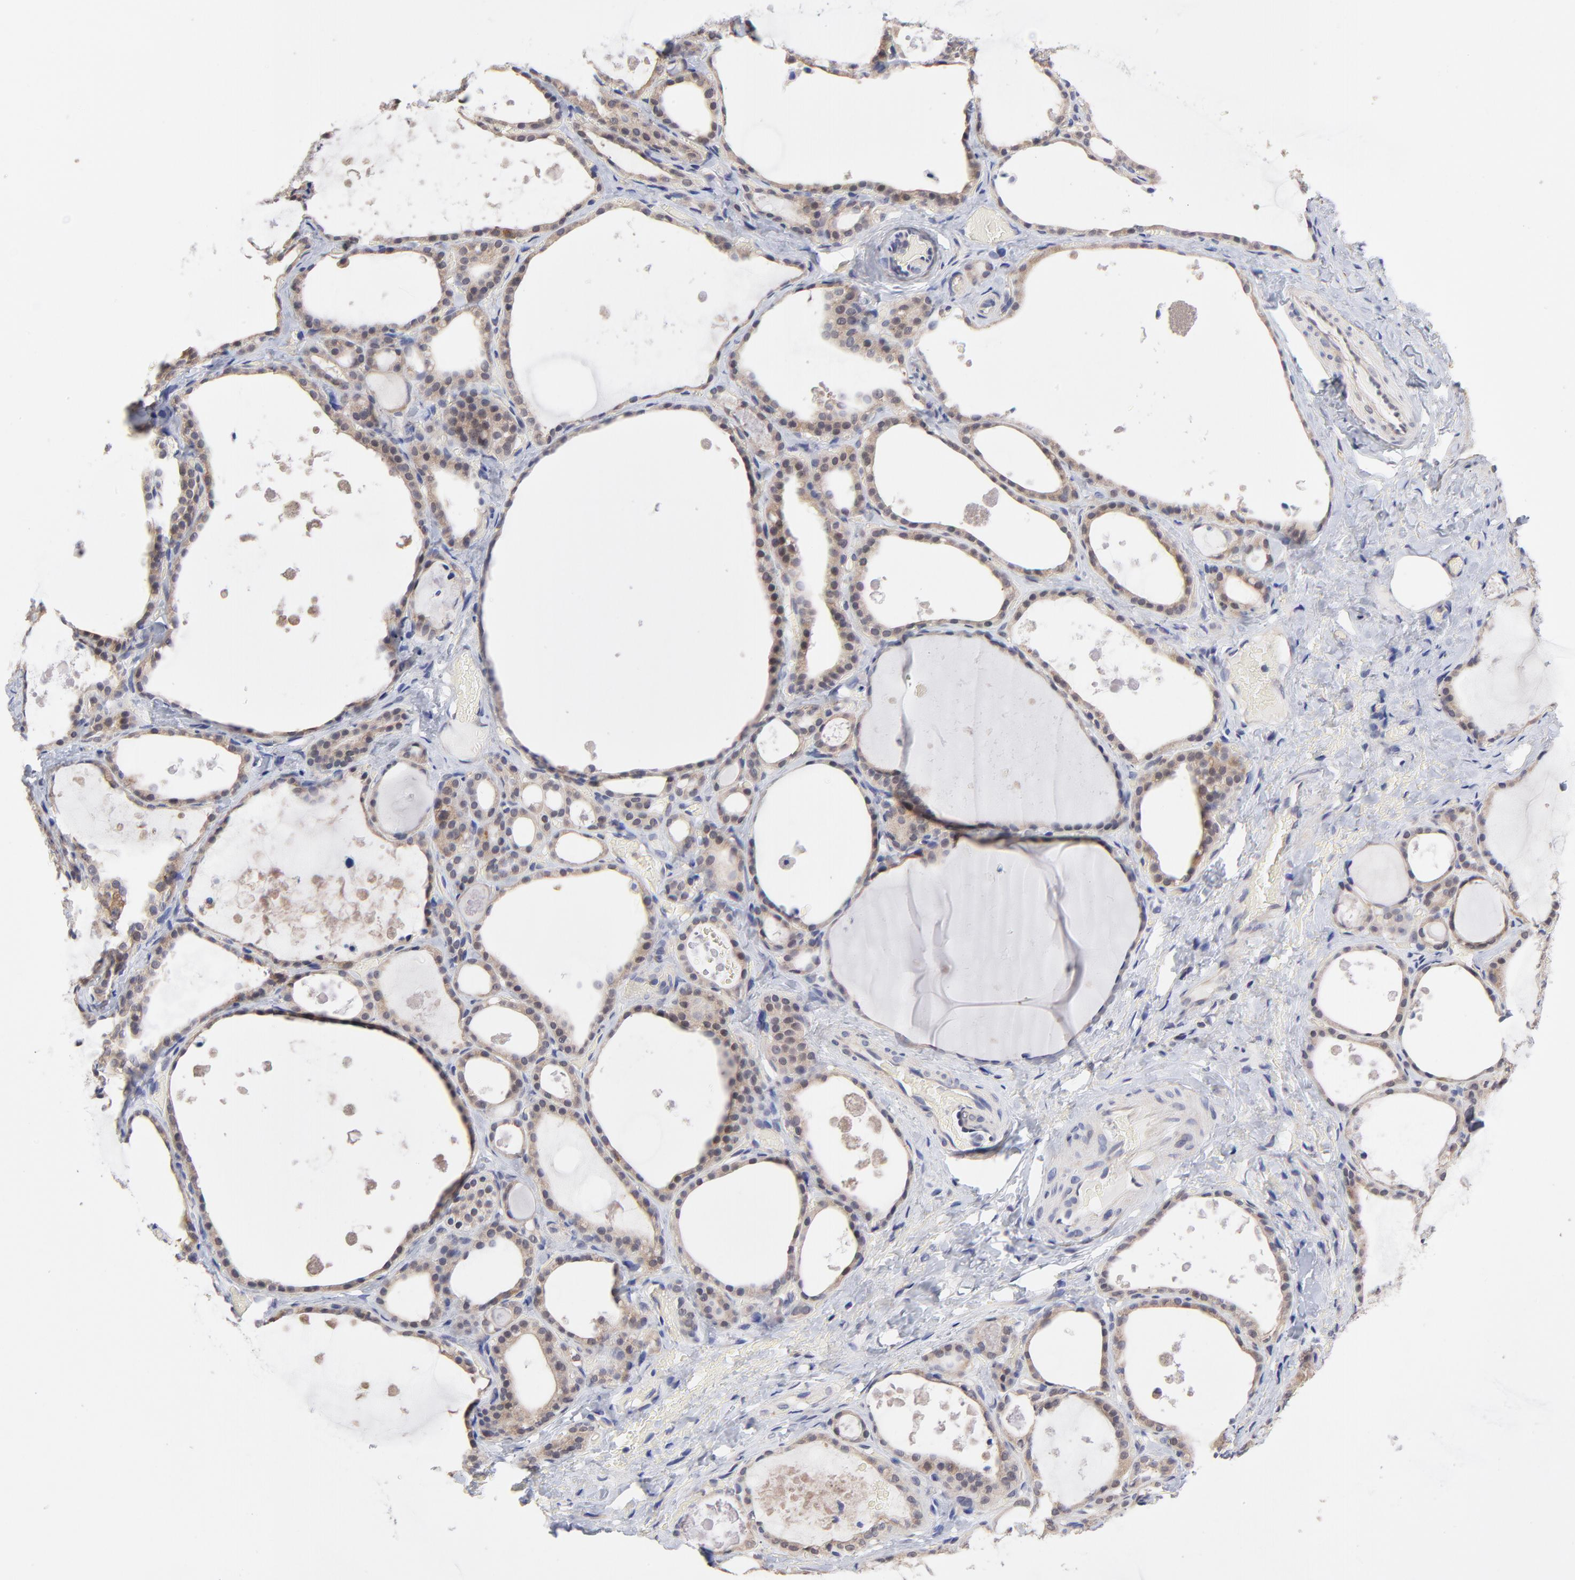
{"staining": {"intensity": "weak", "quantity": ">75%", "location": "cytoplasmic/membranous"}, "tissue": "thyroid gland", "cell_type": "Glandular cells", "image_type": "normal", "snomed": [{"axis": "morphology", "description": "Normal tissue, NOS"}, {"axis": "topography", "description": "Thyroid gland"}], "caption": "Thyroid gland was stained to show a protein in brown. There is low levels of weak cytoplasmic/membranous expression in about >75% of glandular cells. The protein of interest is shown in brown color, while the nuclei are stained blue.", "gene": "PCMT1", "patient": {"sex": "male", "age": 61}}